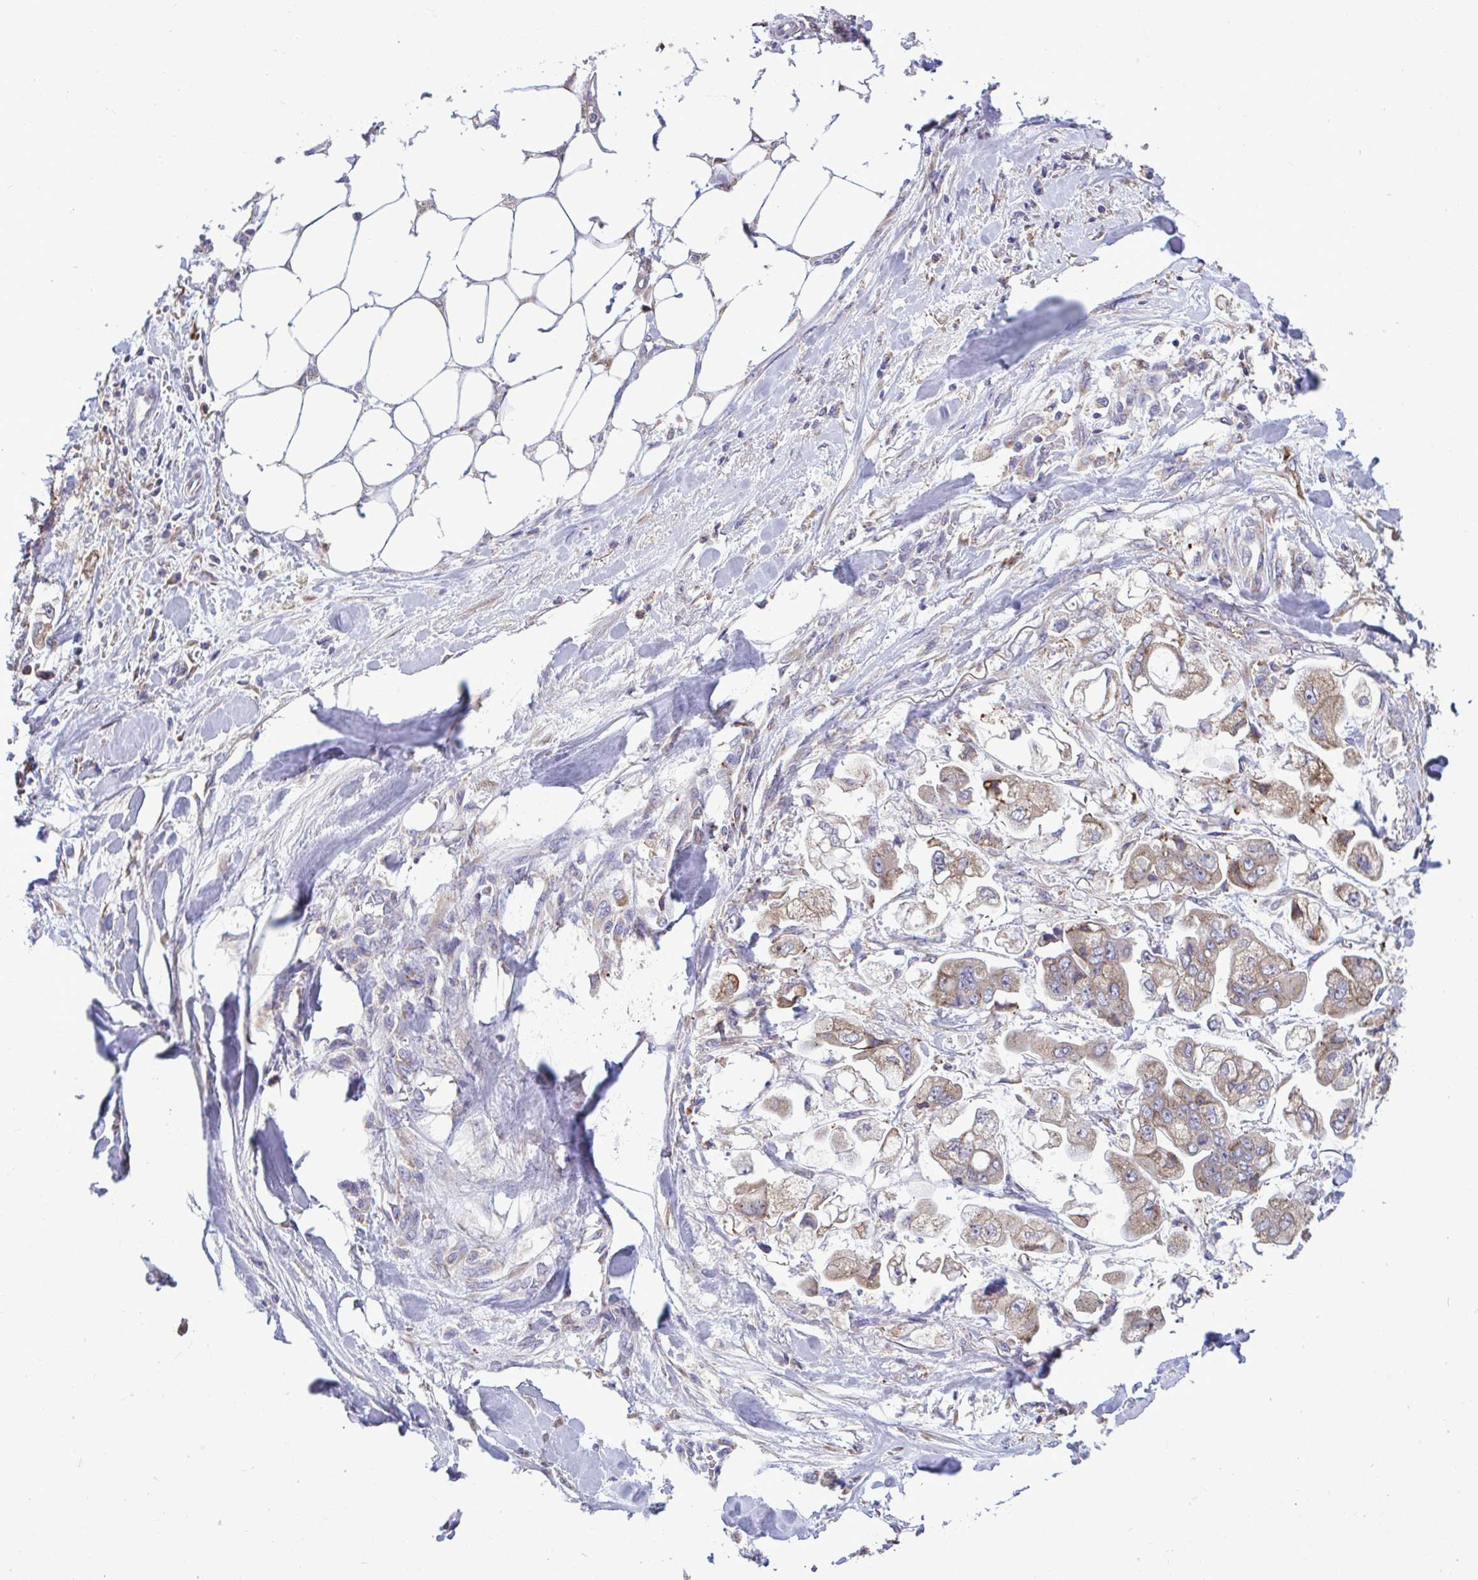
{"staining": {"intensity": "moderate", "quantity": ">75%", "location": "cytoplasmic/membranous"}, "tissue": "stomach cancer", "cell_type": "Tumor cells", "image_type": "cancer", "snomed": [{"axis": "morphology", "description": "Adenocarcinoma, NOS"}, {"axis": "topography", "description": "Stomach"}], "caption": "Immunohistochemistry (IHC) staining of stomach cancer (adenocarcinoma), which demonstrates medium levels of moderate cytoplasmic/membranous expression in approximately >75% of tumor cells indicating moderate cytoplasmic/membranous protein staining. The staining was performed using DAB (3,3'-diaminobenzidine) (brown) for protein detection and nuclei were counterstained in hematoxylin (blue).", "gene": "PIGK", "patient": {"sex": "male", "age": 62}}